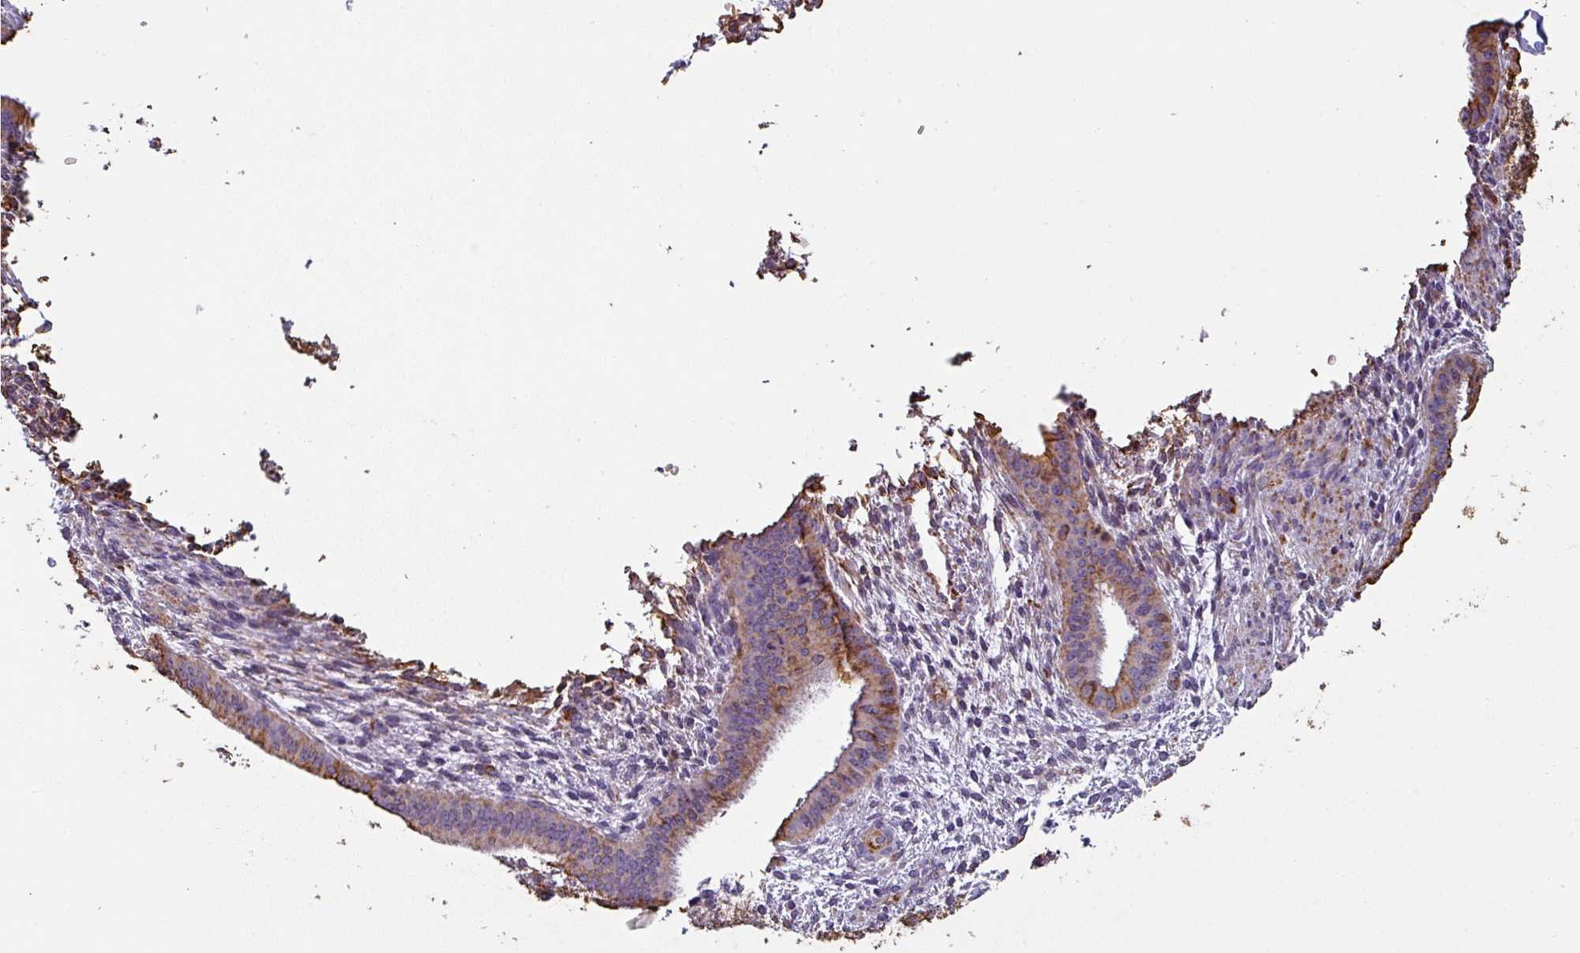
{"staining": {"intensity": "negative", "quantity": "none", "location": "none"}, "tissue": "endometrium", "cell_type": "Cells in endometrial stroma", "image_type": "normal", "snomed": [{"axis": "morphology", "description": "Normal tissue, NOS"}, {"axis": "topography", "description": "Endometrium"}], "caption": "The IHC photomicrograph has no significant staining in cells in endometrial stroma of endometrium. (IHC, brightfield microscopy, high magnification).", "gene": "ZNF280C", "patient": {"sex": "female", "age": 36}}